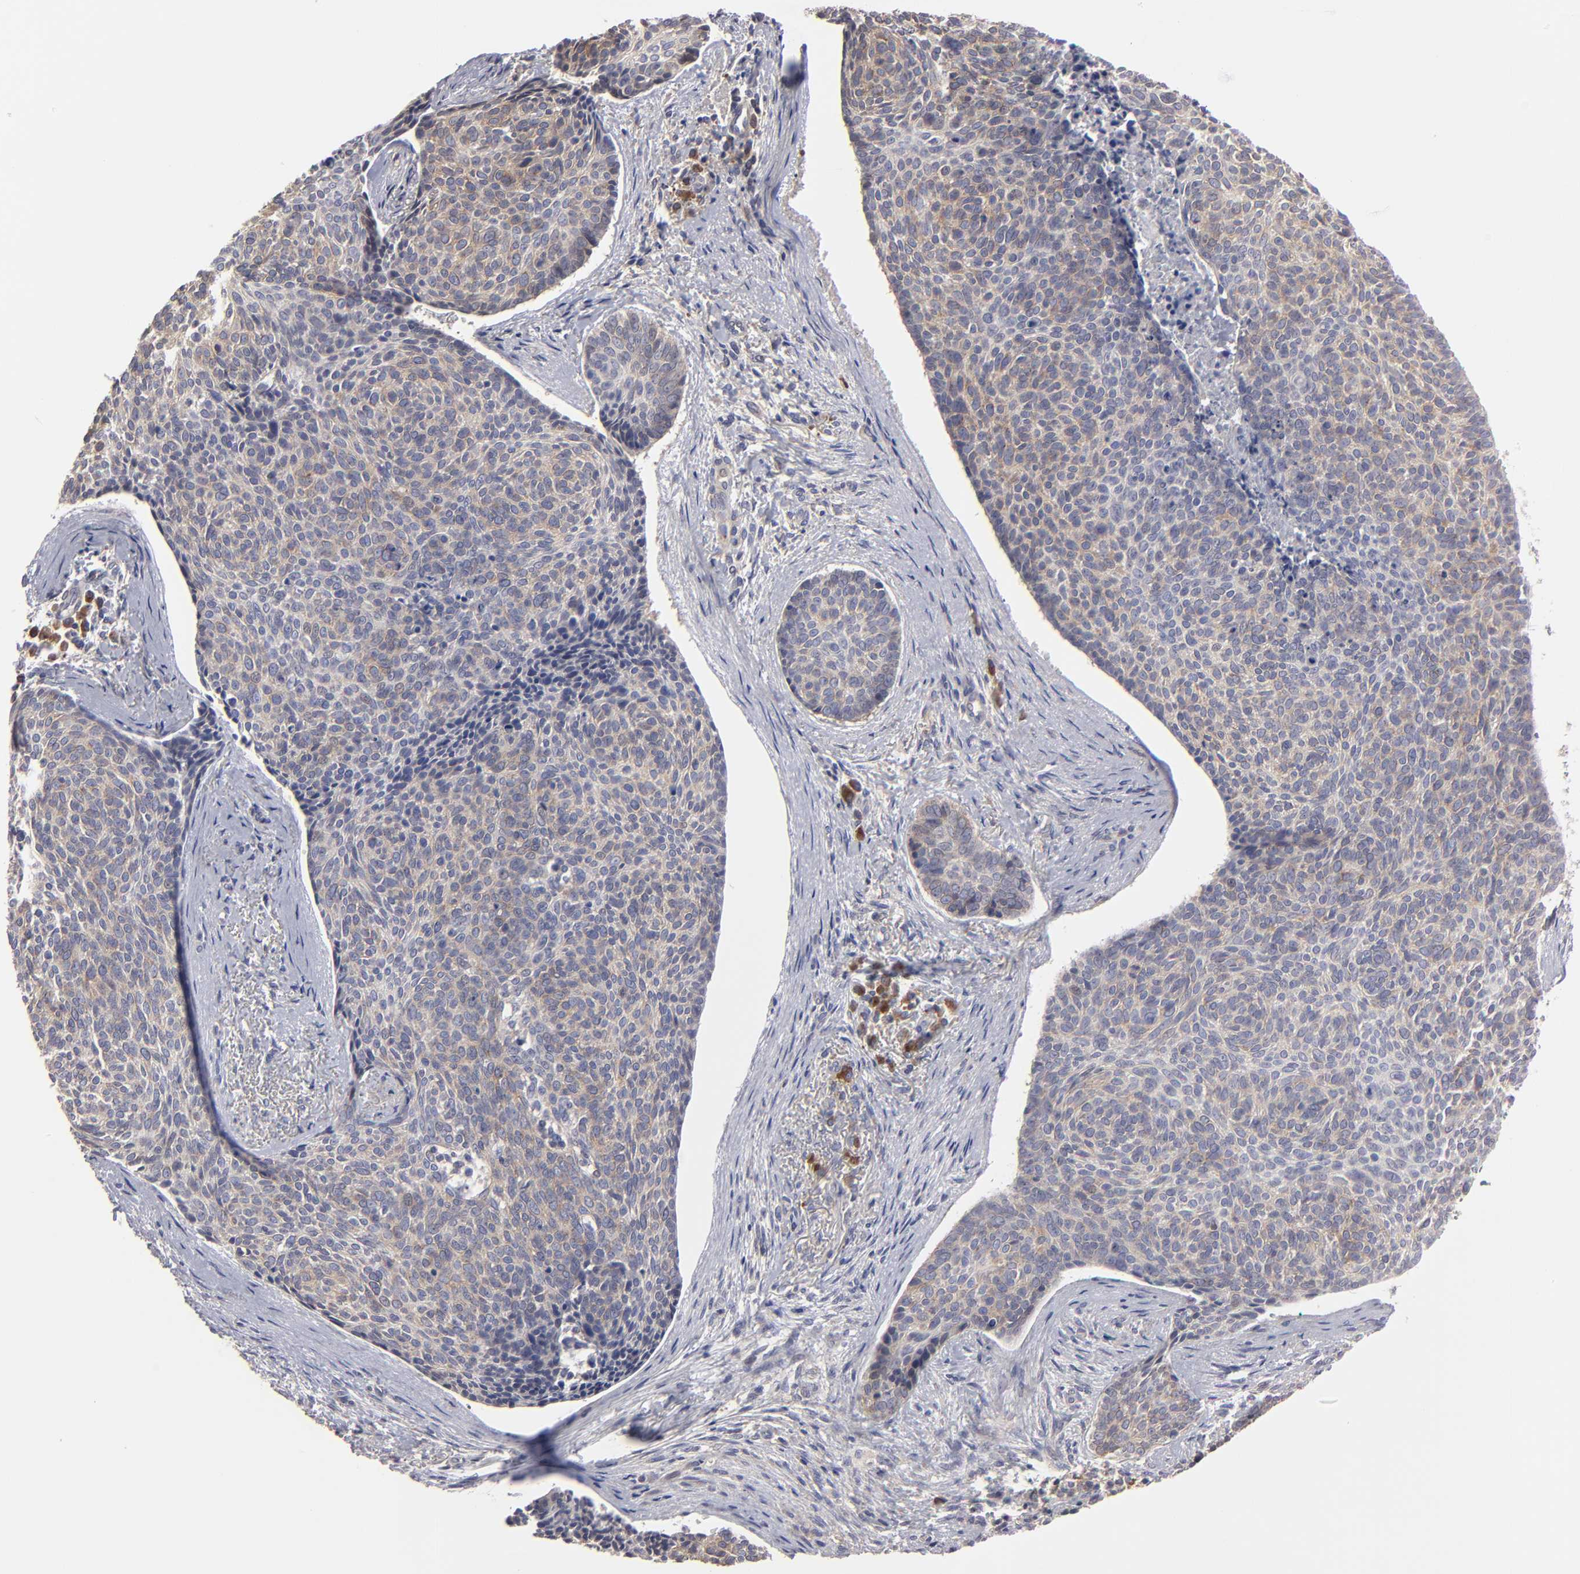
{"staining": {"intensity": "weak", "quantity": ">75%", "location": "cytoplasmic/membranous"}, "tissue": "skin cancer", "cell_type": "Tumor cells", "image_type": "cancer", "snomed": [{"axis": "morphology", "description": "Normal tissue, NOS"}, {"axis": "morphology", "description": "Basal cell carcinoma"}, {"axis": "topography", "description": "Skin"}], "caption": "DAB immunohistochemical staining of skin basal cell carcinoma exhibits weak cytoplasmic/membranous protein staining in about >75% of tumor cells.", "gene": "CEP97", "patient": {"sex": "female", "age": 57}}